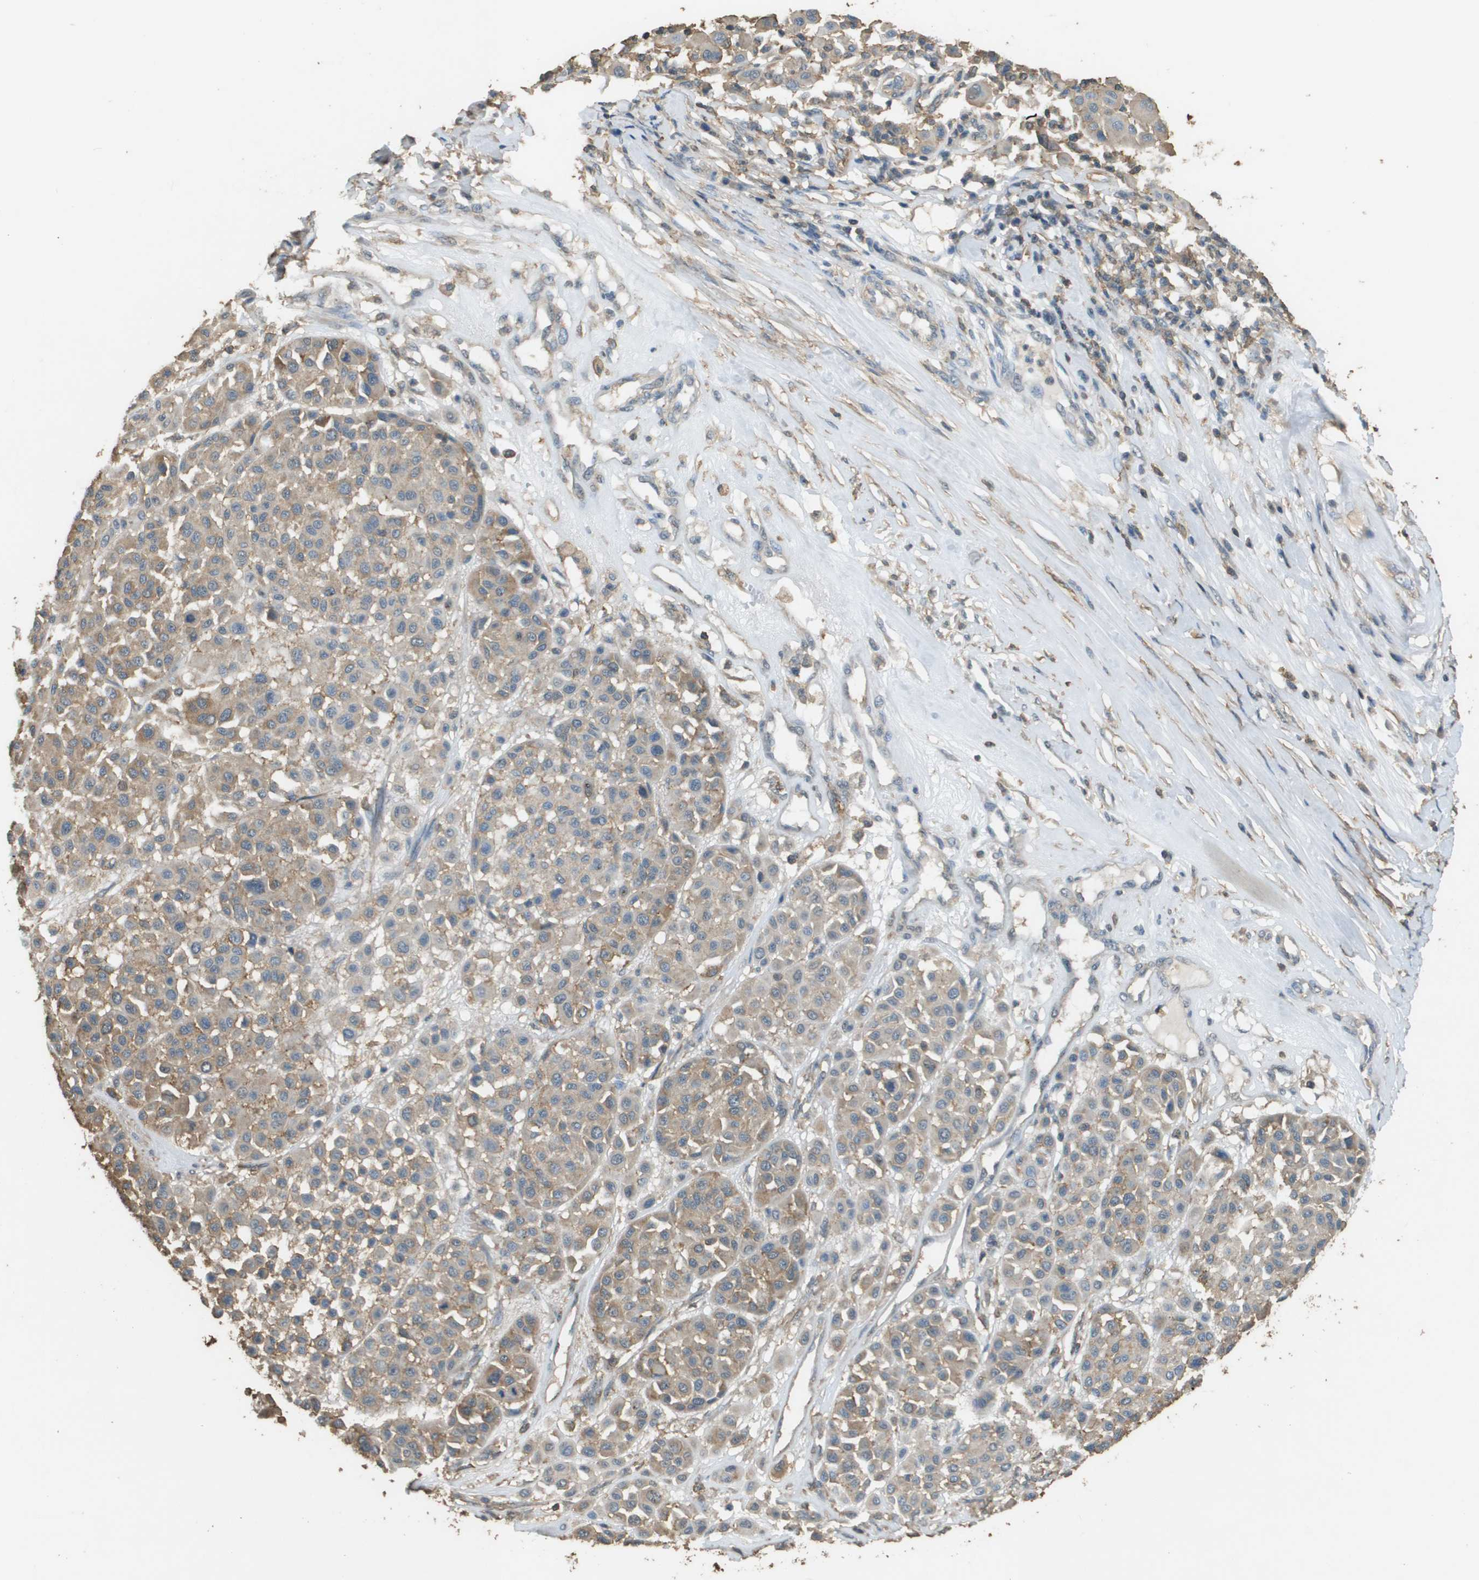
{"staining": {"intensity": "weak", "quantity": ">75%", "location": "cytoplasmic/membranous"}, "tissue": "melanoma", "cell_type": "Tumor cells", "image_type": "cancer", "snomed": [{"axis": "morphology", "description": "Malignant melanoma, Metastatic site"}, {"axis": "topography", "description": "Soft tissue"}], "caption": "Immunohistochemistry (IHC) image of human melanoma stained for a protein (brown), which shows low levels of weak cytoplasmic/membranous expression in approximately >75% of tumor cells.", "gene": "MS4A7", "patient": {"sex": "male", "age": 41}}